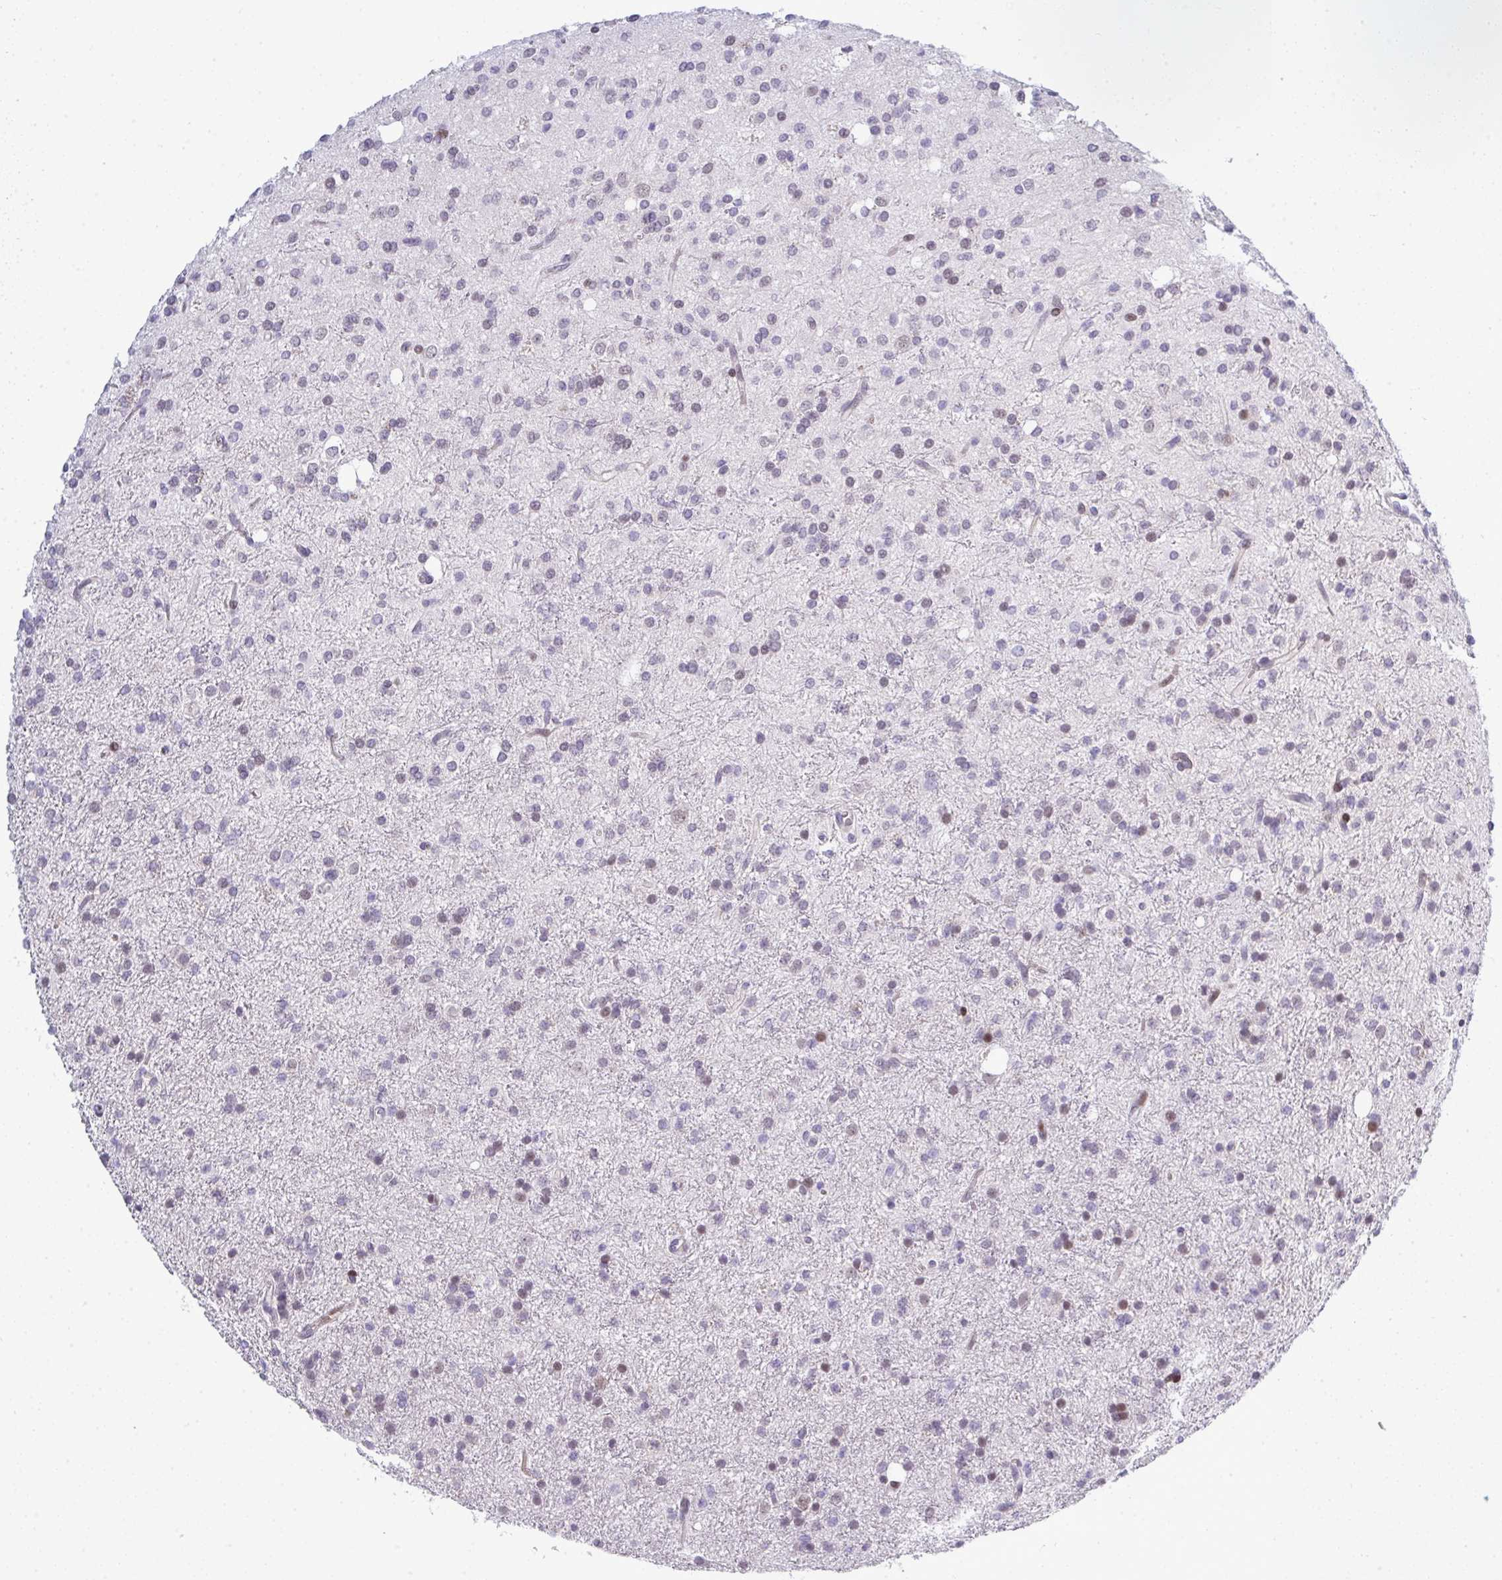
{"staining": {"intensity": "weak", "quantity": "<25%", "location": "nuclear"}, "tissue": "glioma", "cell_type": "Tumor cells", "image_type": "cancer", "snomed": [{"axis": "morphology", "description": "Glioma, malignant, Low grade"}, {"axis": "topography", "description": "Brain"}], "caption": "A histopathology image of human malignant glioma (low-grade) is negative for staining in tumor cells.", "gene": "TAB1", "patient": {"sex": "female", "age": 33}}